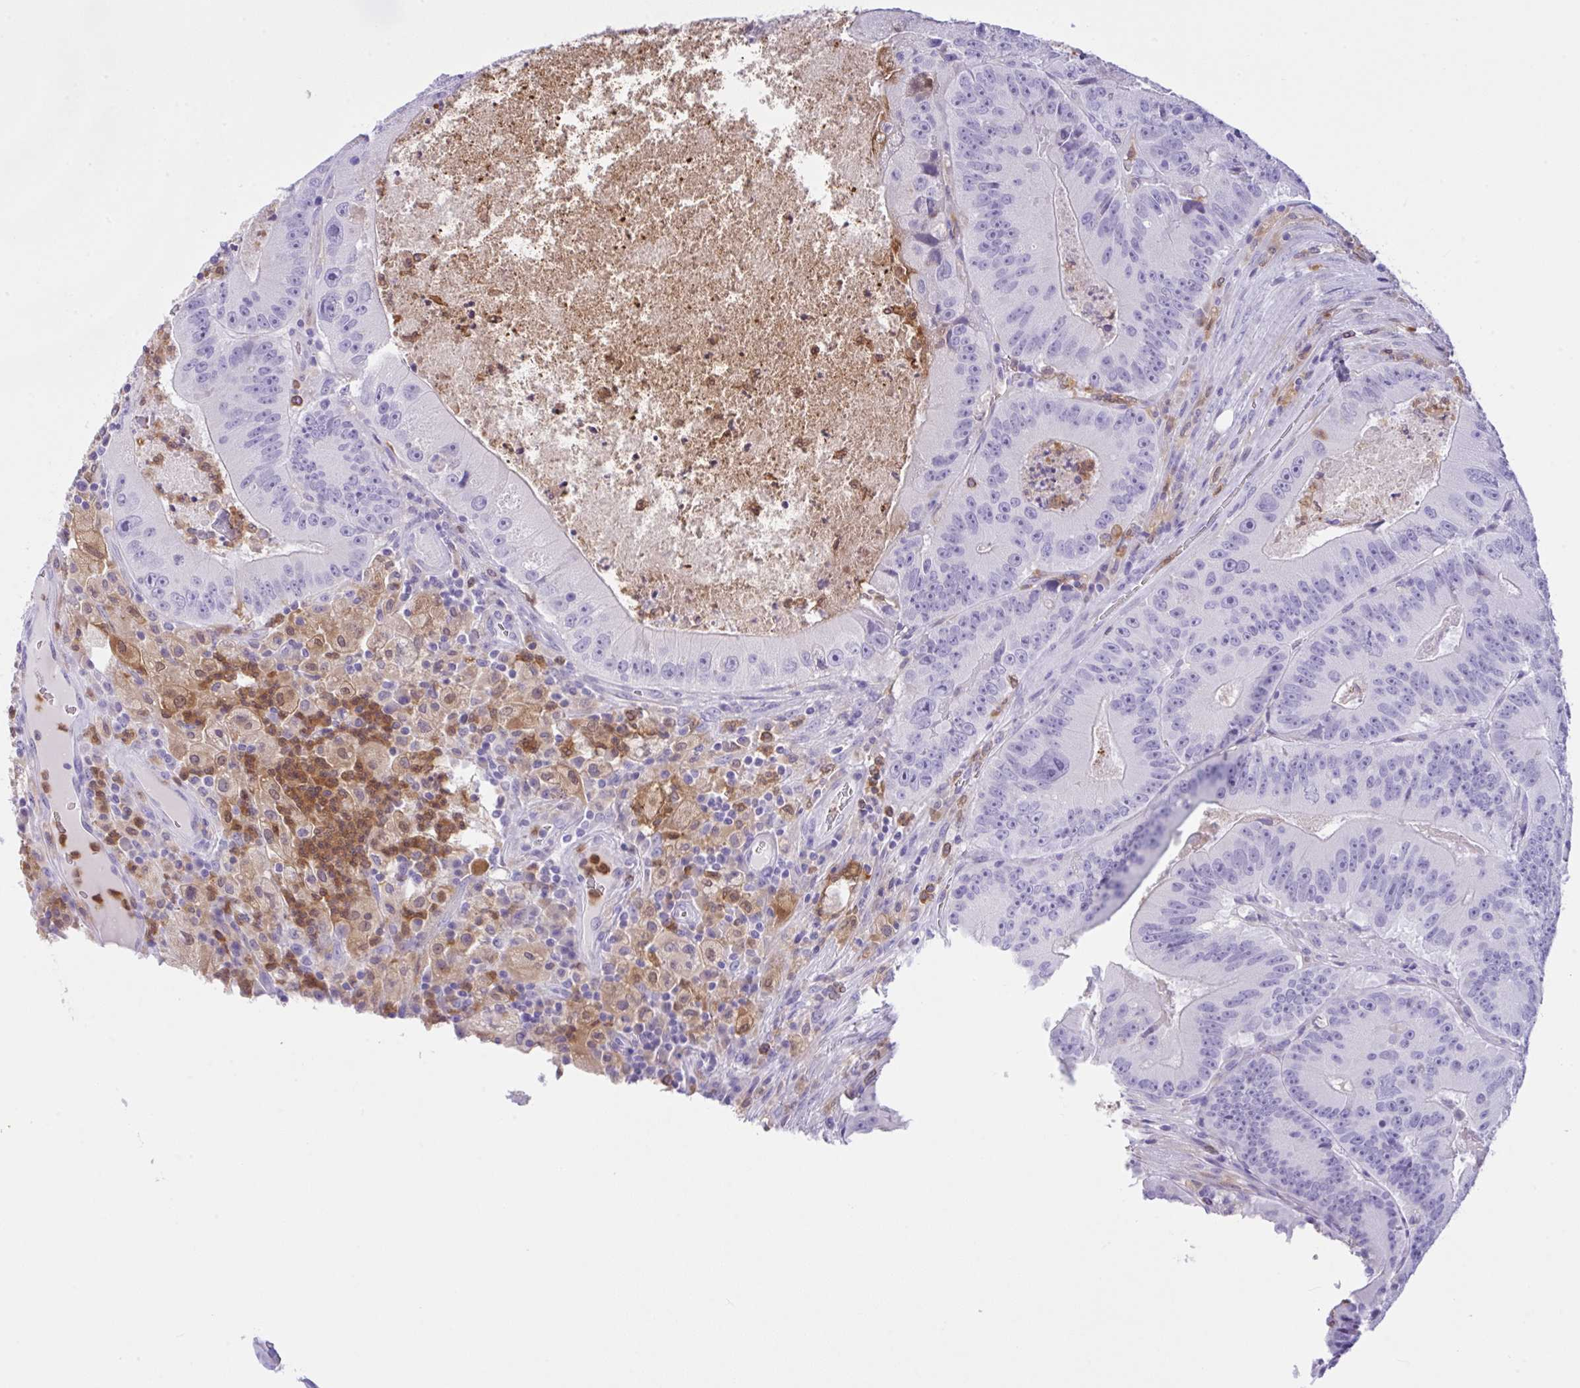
{"staining": {"intensity": "negative", "quantity": "none", "location": "none"}, "tissue": "colorectal cancer", "cell_type": "Tumor cells", "image_type": "cancer", "snomed": [{"axis": "morphology", "description": "Adenocarcinoma, NOS"}, {"axis": "topography", "description": "Colon"}], "caption": "IHC image of neoplastic tissue: human colorectal adenocarcinoma stained with DAB (3,3'-diaminobenzidine) reveals no significant protein positivity in tumor cells. (DAB immunohistochemistry (IHC) visualized using brightfield microscopy, high magnification).", "gene": "NCF1", "patient": {"sex": "female", "age": 86}}